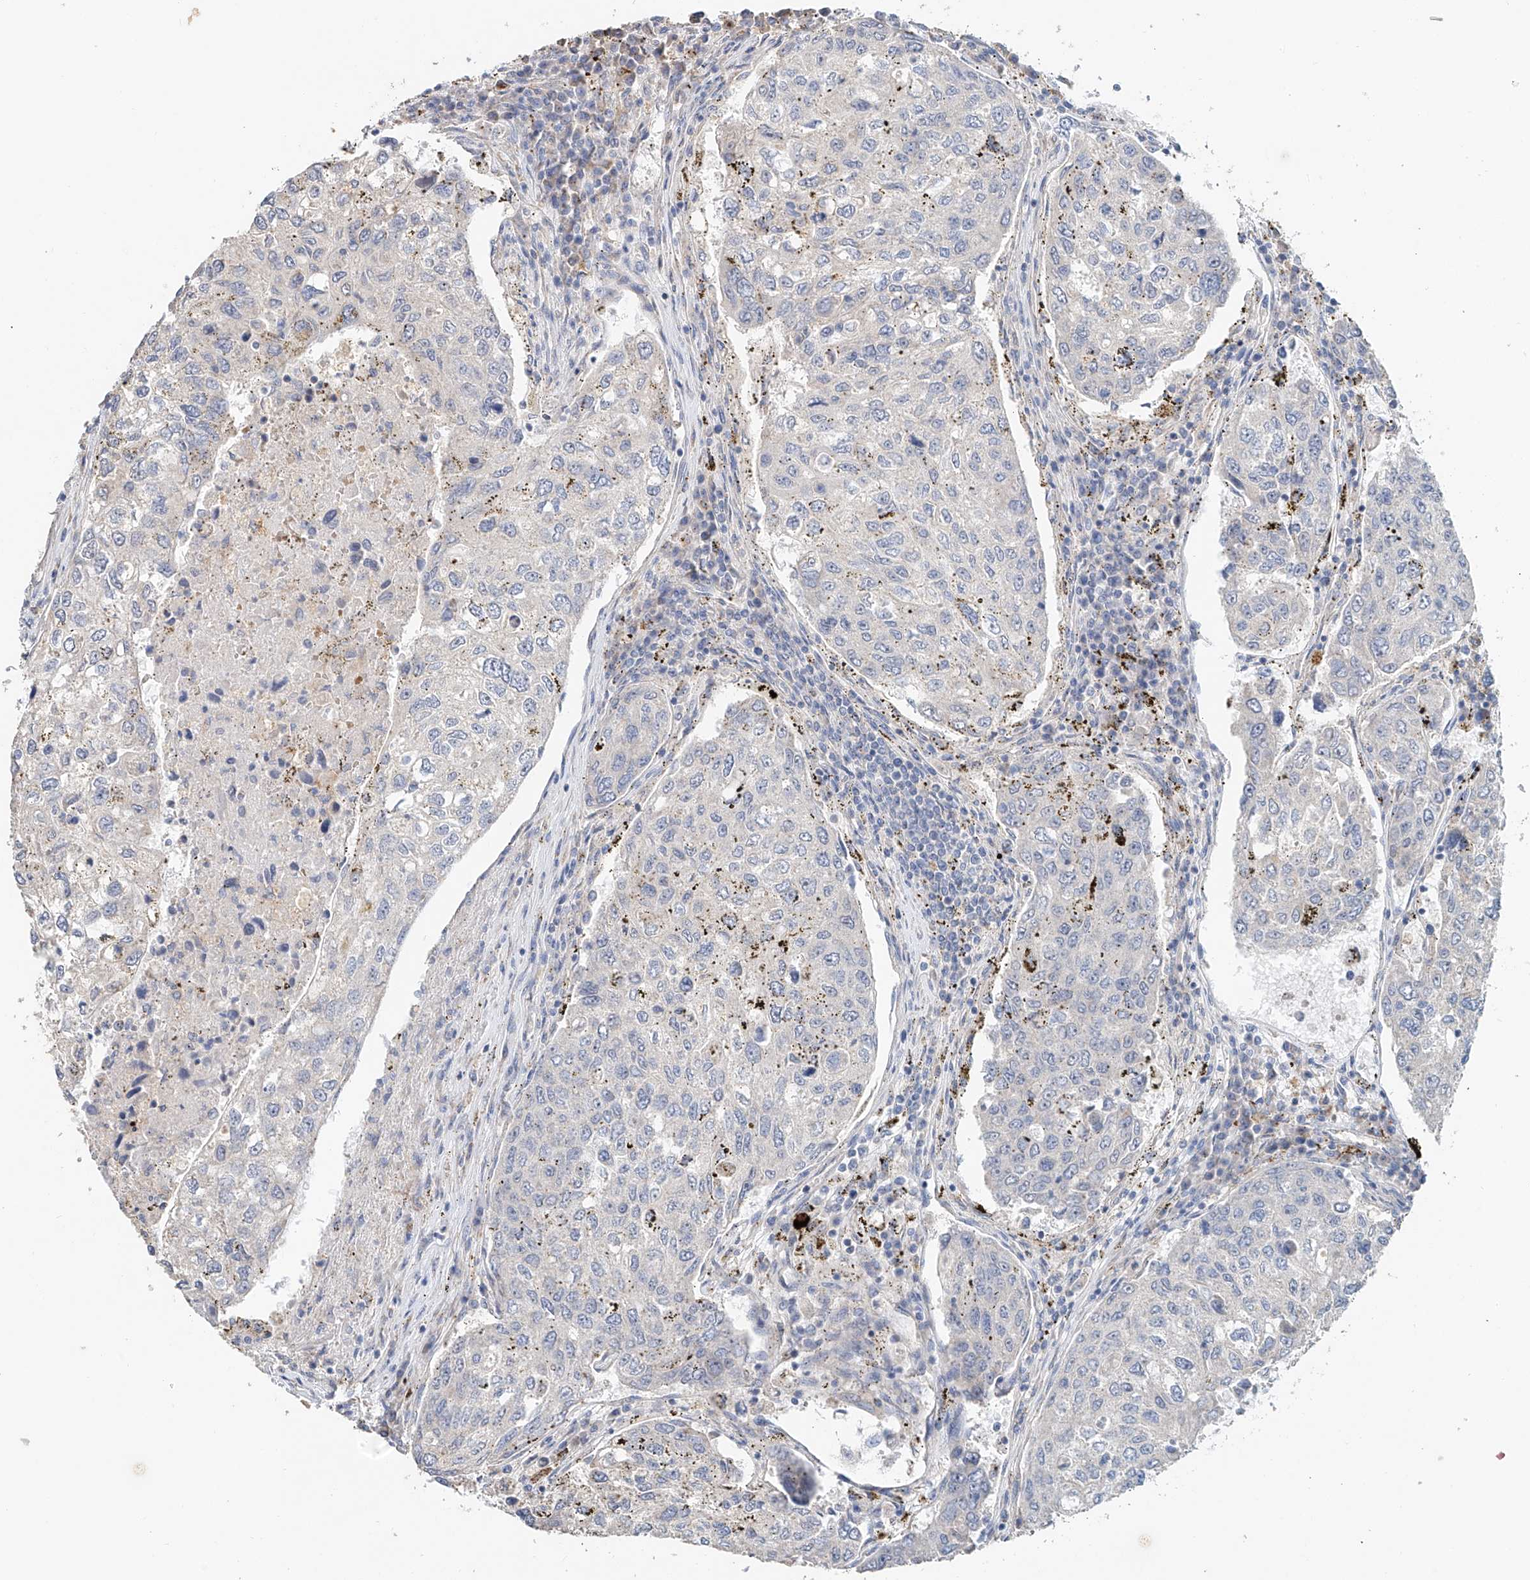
{"staining": {"intensity": "negative", "quantity": "none", "location": "none"}, "tissue": "urothelial cancer", "cell_type": "Tumor cells", "image_type": "cancer", "snomed": [{"axis": "morphology", "description": "Urothelial carcinoma, High grade"}, {"axis": "topography", "description": "Lymph node"}, {"axis": "topography", "description": "Urinary bladder"}], "caption": "The image displays no significant expression in tumor cells of urothelial cancer.", "gene": "TRIM47", "patient": {"sex": "male", "age": 51}}